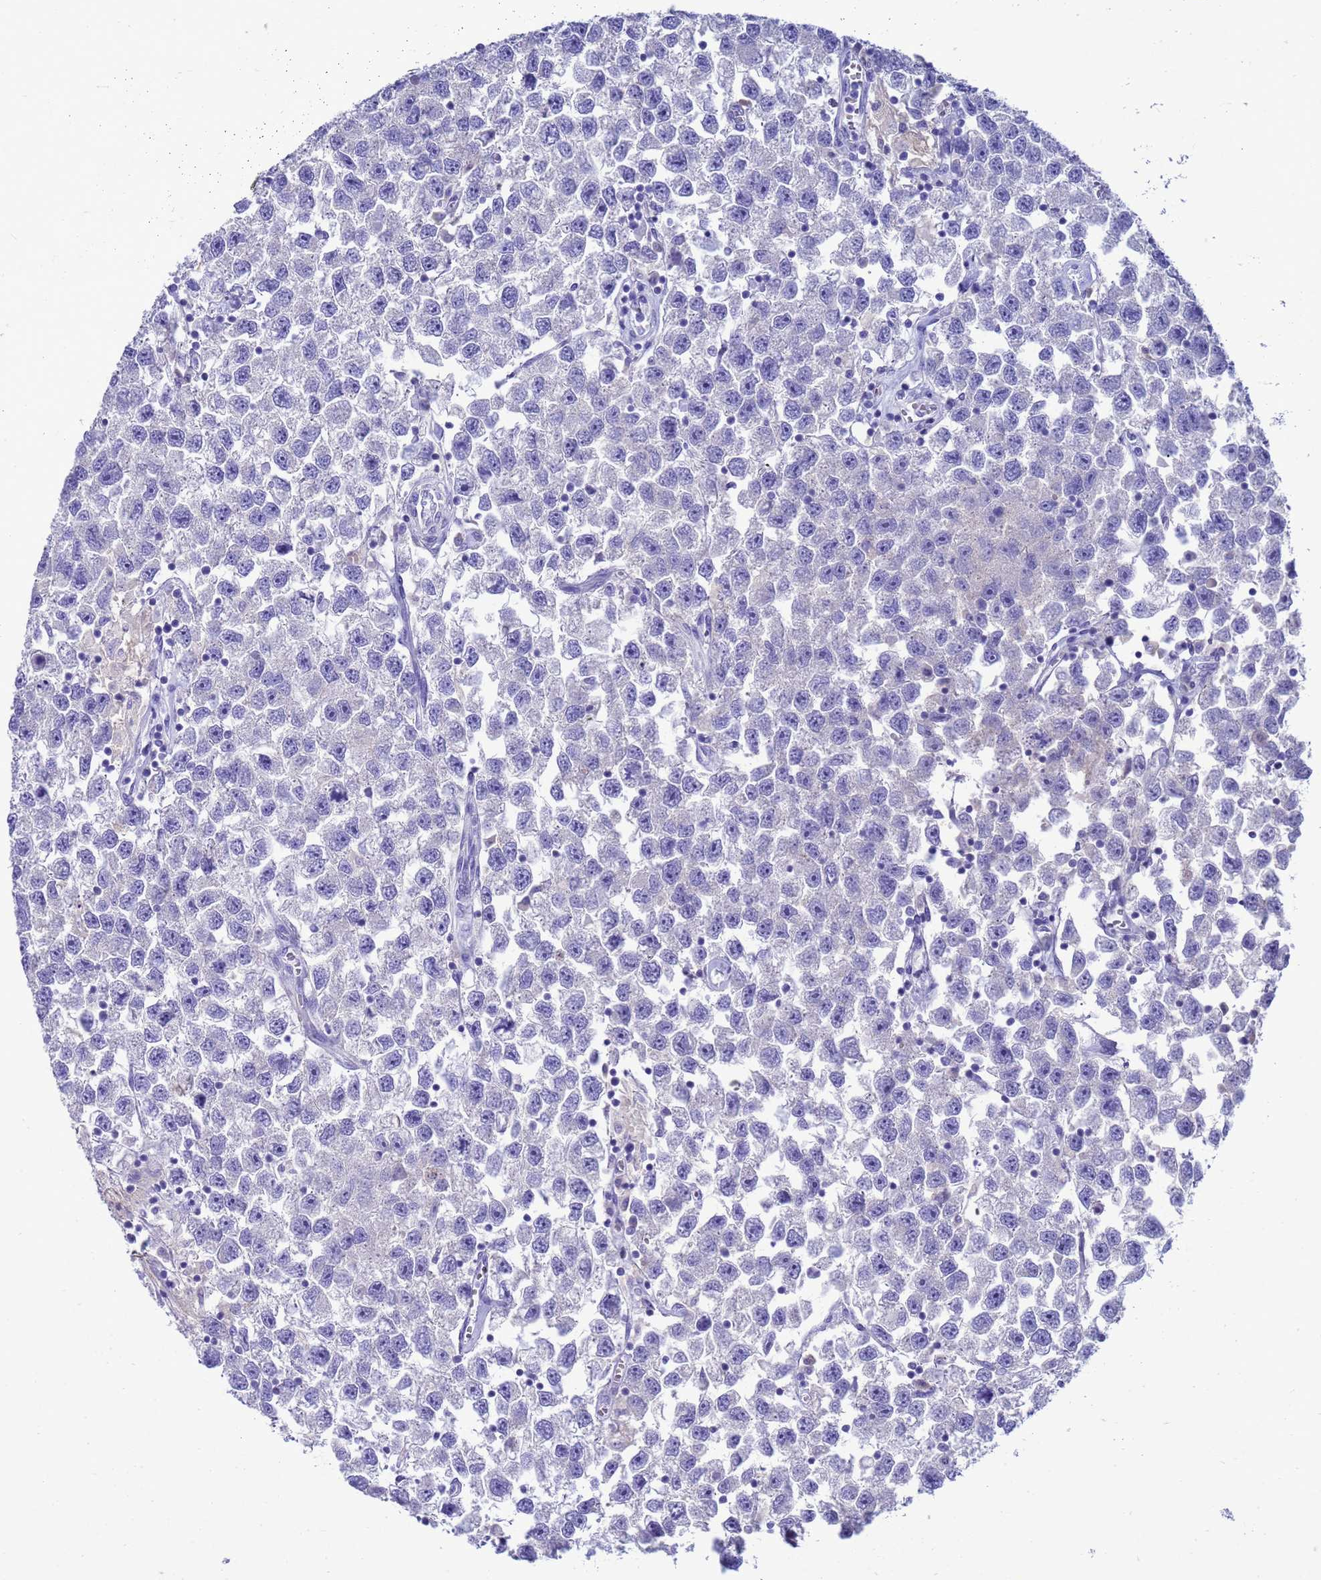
{"staining": {"intensity": "negative", "quantity": "none", "location": "none"}, "tissue": "testis cancer", "cell_type": "Tumor cells", "image_type": "cancer", "snomed": [{"axis": "morphology", "description": "Seminoma, NOS"}, {"axis": "topography", "description": "Testis"}], "caption": "Immunohistochemistry photomicrograph of seminoma (testis) stained for a protein (brown), which demonstrates no expression in tumor cells.", "gene": "SYCN", "patient": {"sex": "male", "age": 26}}